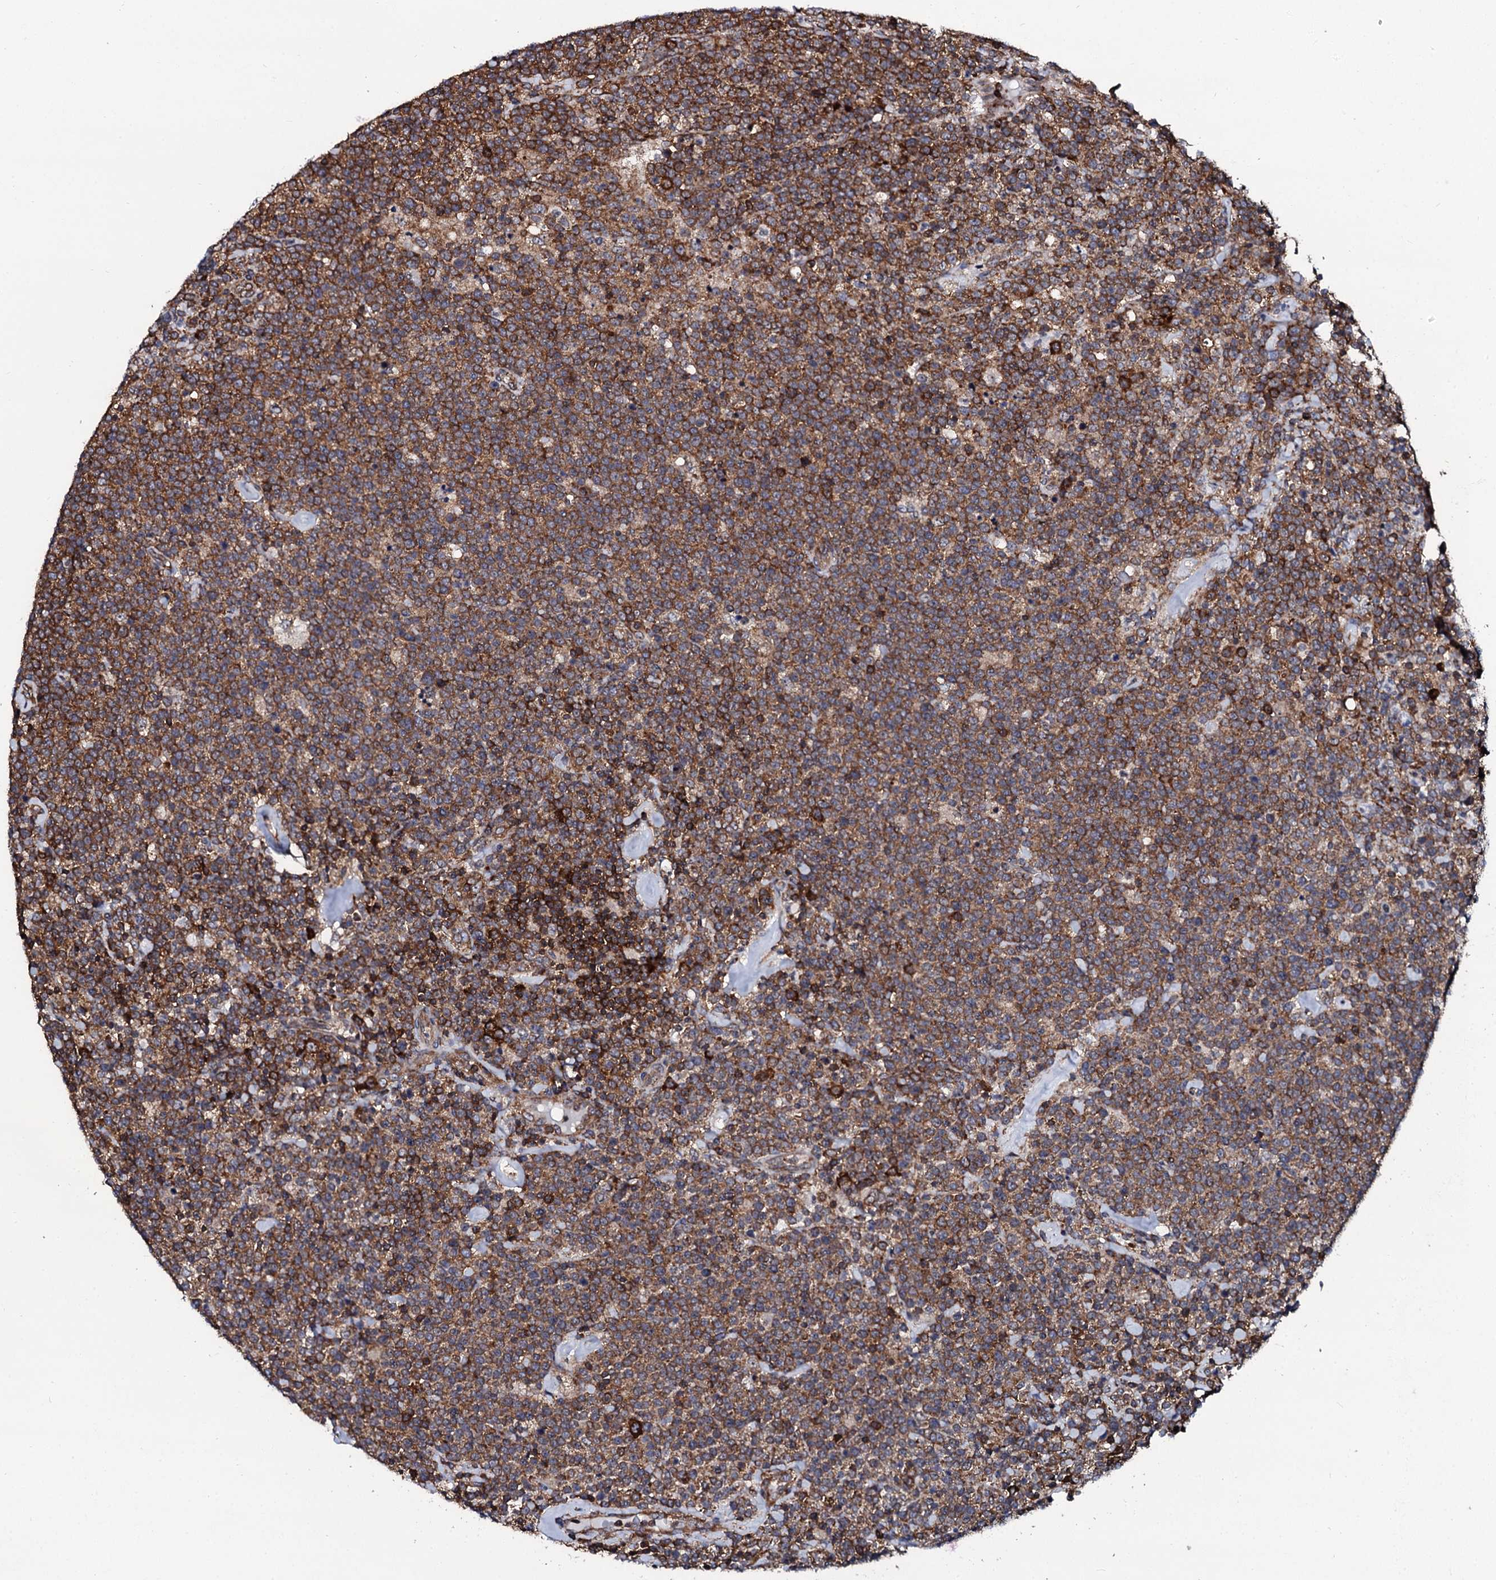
{"staining": {"intensity": "moderate", "quantity": ">75%", "location": "cytoplasmic/membranous"}, "tissue": "lymphoma", "cell_type": "Tumor cells", "image_type": "cancer", "snomed": [{"axis": "morphology", "description": "Malignant lymphoma, non-Hodgkin's type, High grade"}, {"axis": "topography", "description": "Lymph node"}], "caption": "Tumor cells display medium levels of moderate cytoplasmic/membranous expression in about >75% of cells in human lymphoma.", "gene": "SPTY2D1", "patient": {"sex": "male", "age": 61}}